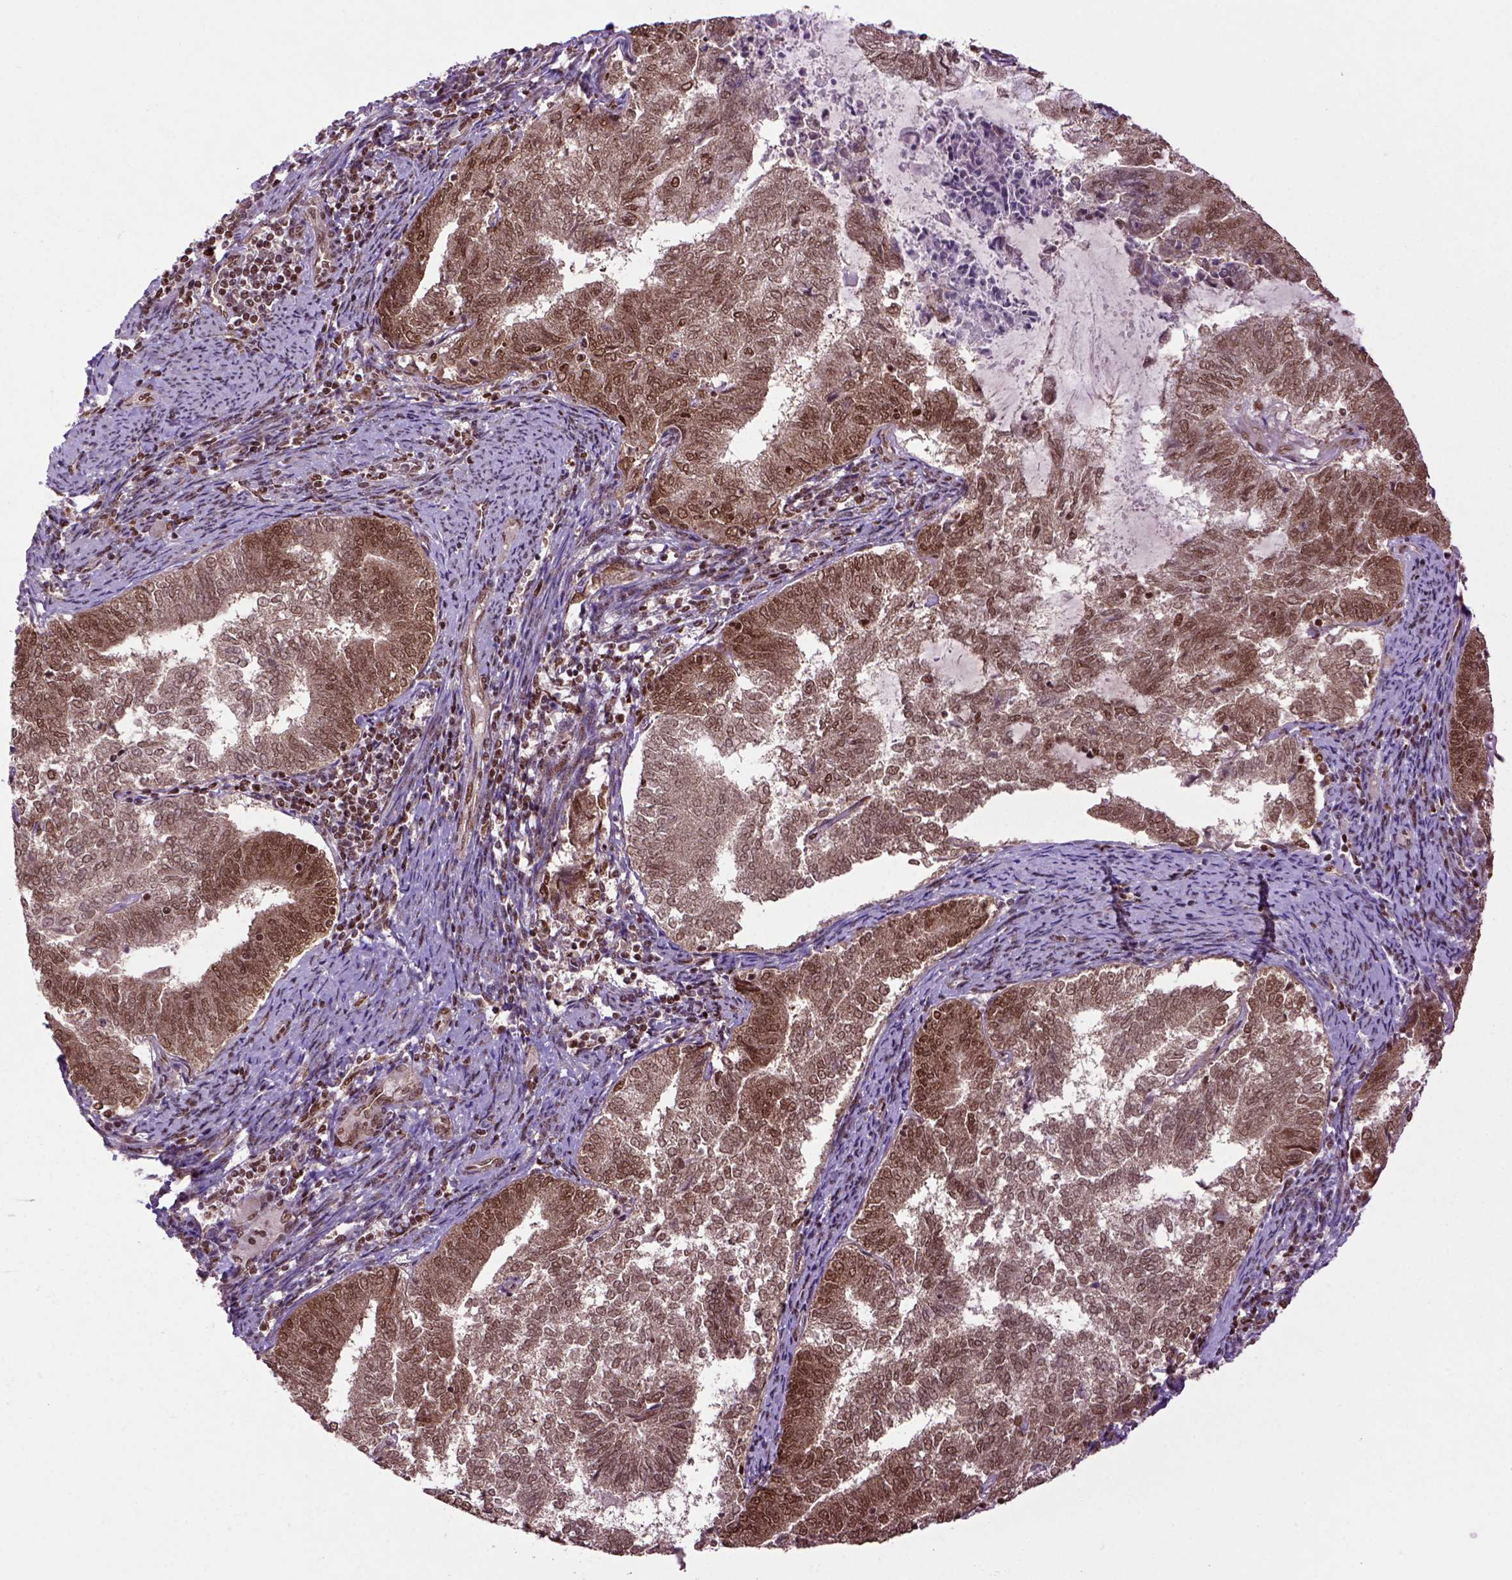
{"staining": {"intensity": "moderate", "quantity": ">75%", "location": "cytoplasmic/membranous,nuclear"}, "tissue": "endometrial cancer", "cell_type": "Tumor cells", "image_type": "cancer", "snomed": [{"axis": "morphology", "description": "Adenocarcinoma, NOS"}, {"axis": "topography", "description": "Endometrium"}], "caption": "Protein analysis of endometrial cancer (adenocarcinoma) tissue exhibits moderate cytoplasmic/membranous and nuclear expression in about >75% of tumor cells.", "gene": "CELF1", "patient": {"sex": "female", "age": 65}}